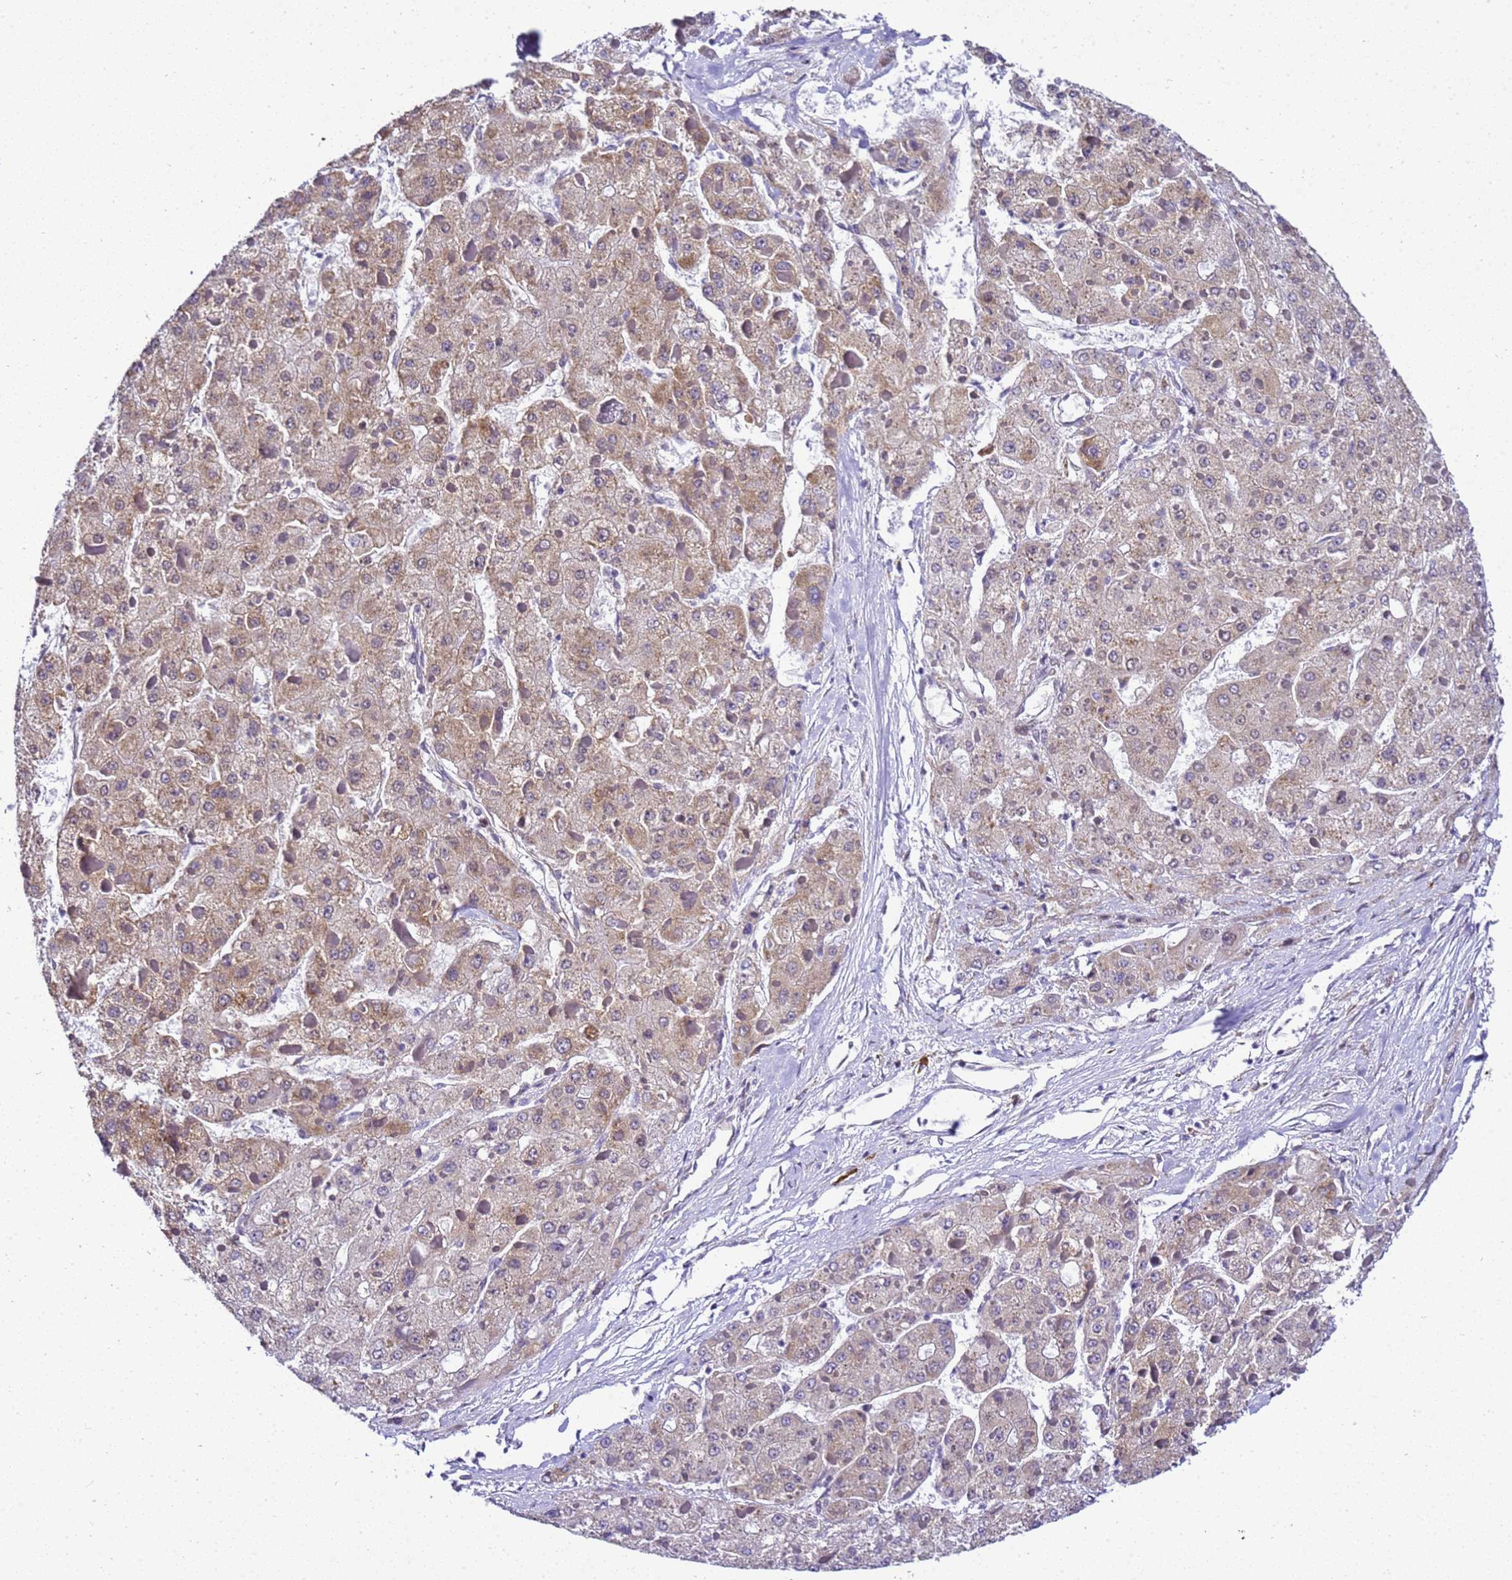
{"staining": {"intensity": "weak", "quantity": "25%-75%", "location": "cytoplasmic/membranous"}, "tissue": "liver cancer", "cell_type": "Tumor cells", "image_type": "cancer", "snomed": [{"axis": "morphology", "description": "Carcinoma, Hepatocellular, NOS"}, {"axis": "topography", "description": "Liver"}], "caption": "A brown stain shows weak cytoplasmic/membranous expression of a protein in human liver hepatocellular carcinoma tumor cells.", "gene": "SMN1", "patient": {"sex": "female", "age": 73}}